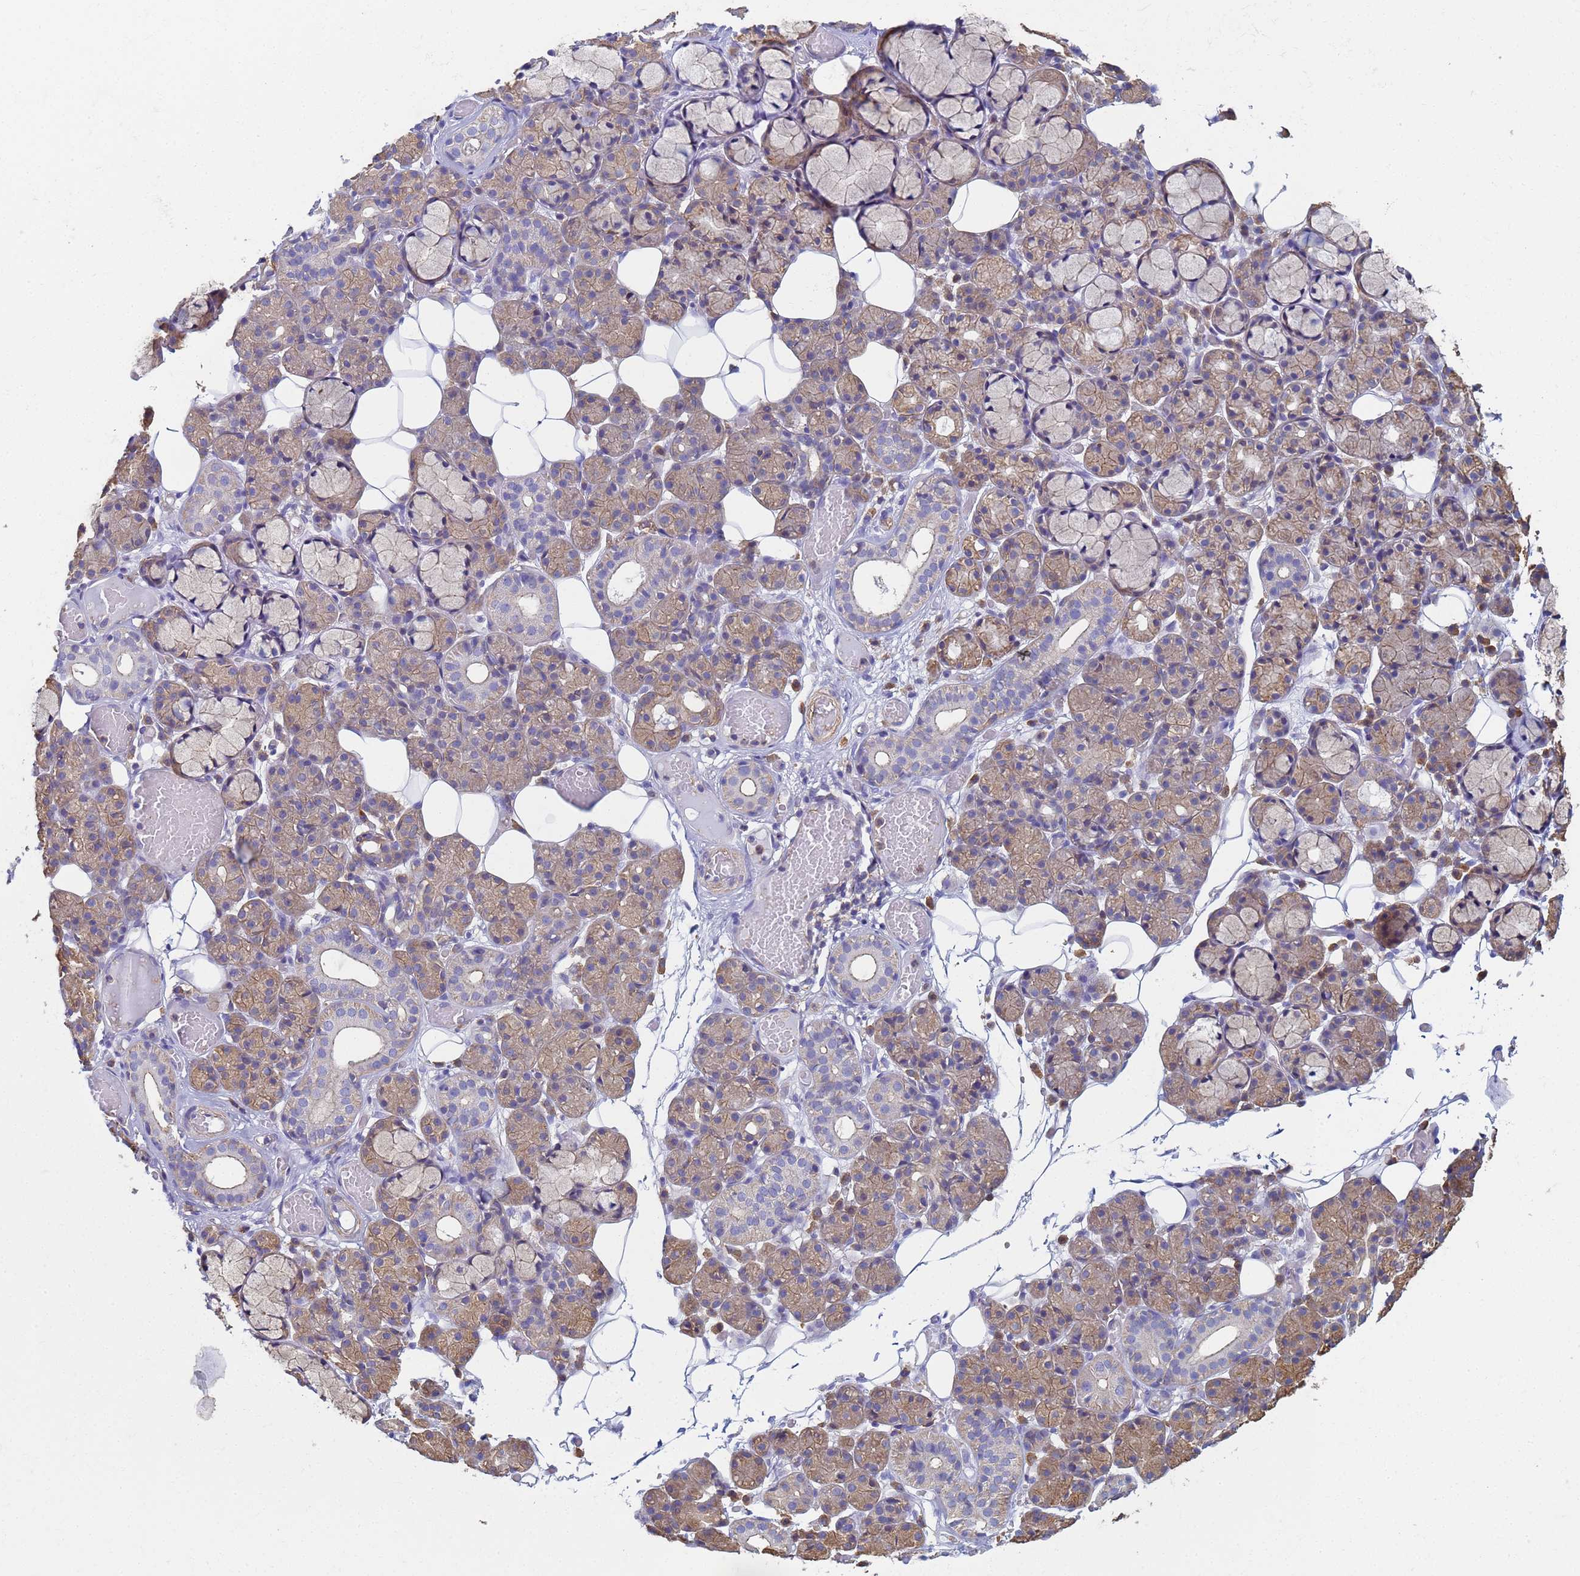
{"staining": {"intensity": "moderate", "quantity": "25%-75%", "location": "cytoplasmic/membranous"}, "tissue": "salivary gland", "cell_type": "Glandular cells", "image_type": "normal", "snomed": [{"axis": "morphology", "description": "Normal tissue, NOS"}, {"axis": "topography", "description": "Salivary gland"}], "caption": "Immunohistochemistry (IHC) of benign salivary gland exhibits medium levels of moderate cytoplasmic/membranous positivity in about 25%-75% of glandular cells.", "gene": "ZNG1A", "patient": {"sex": "male", "age": 63}}